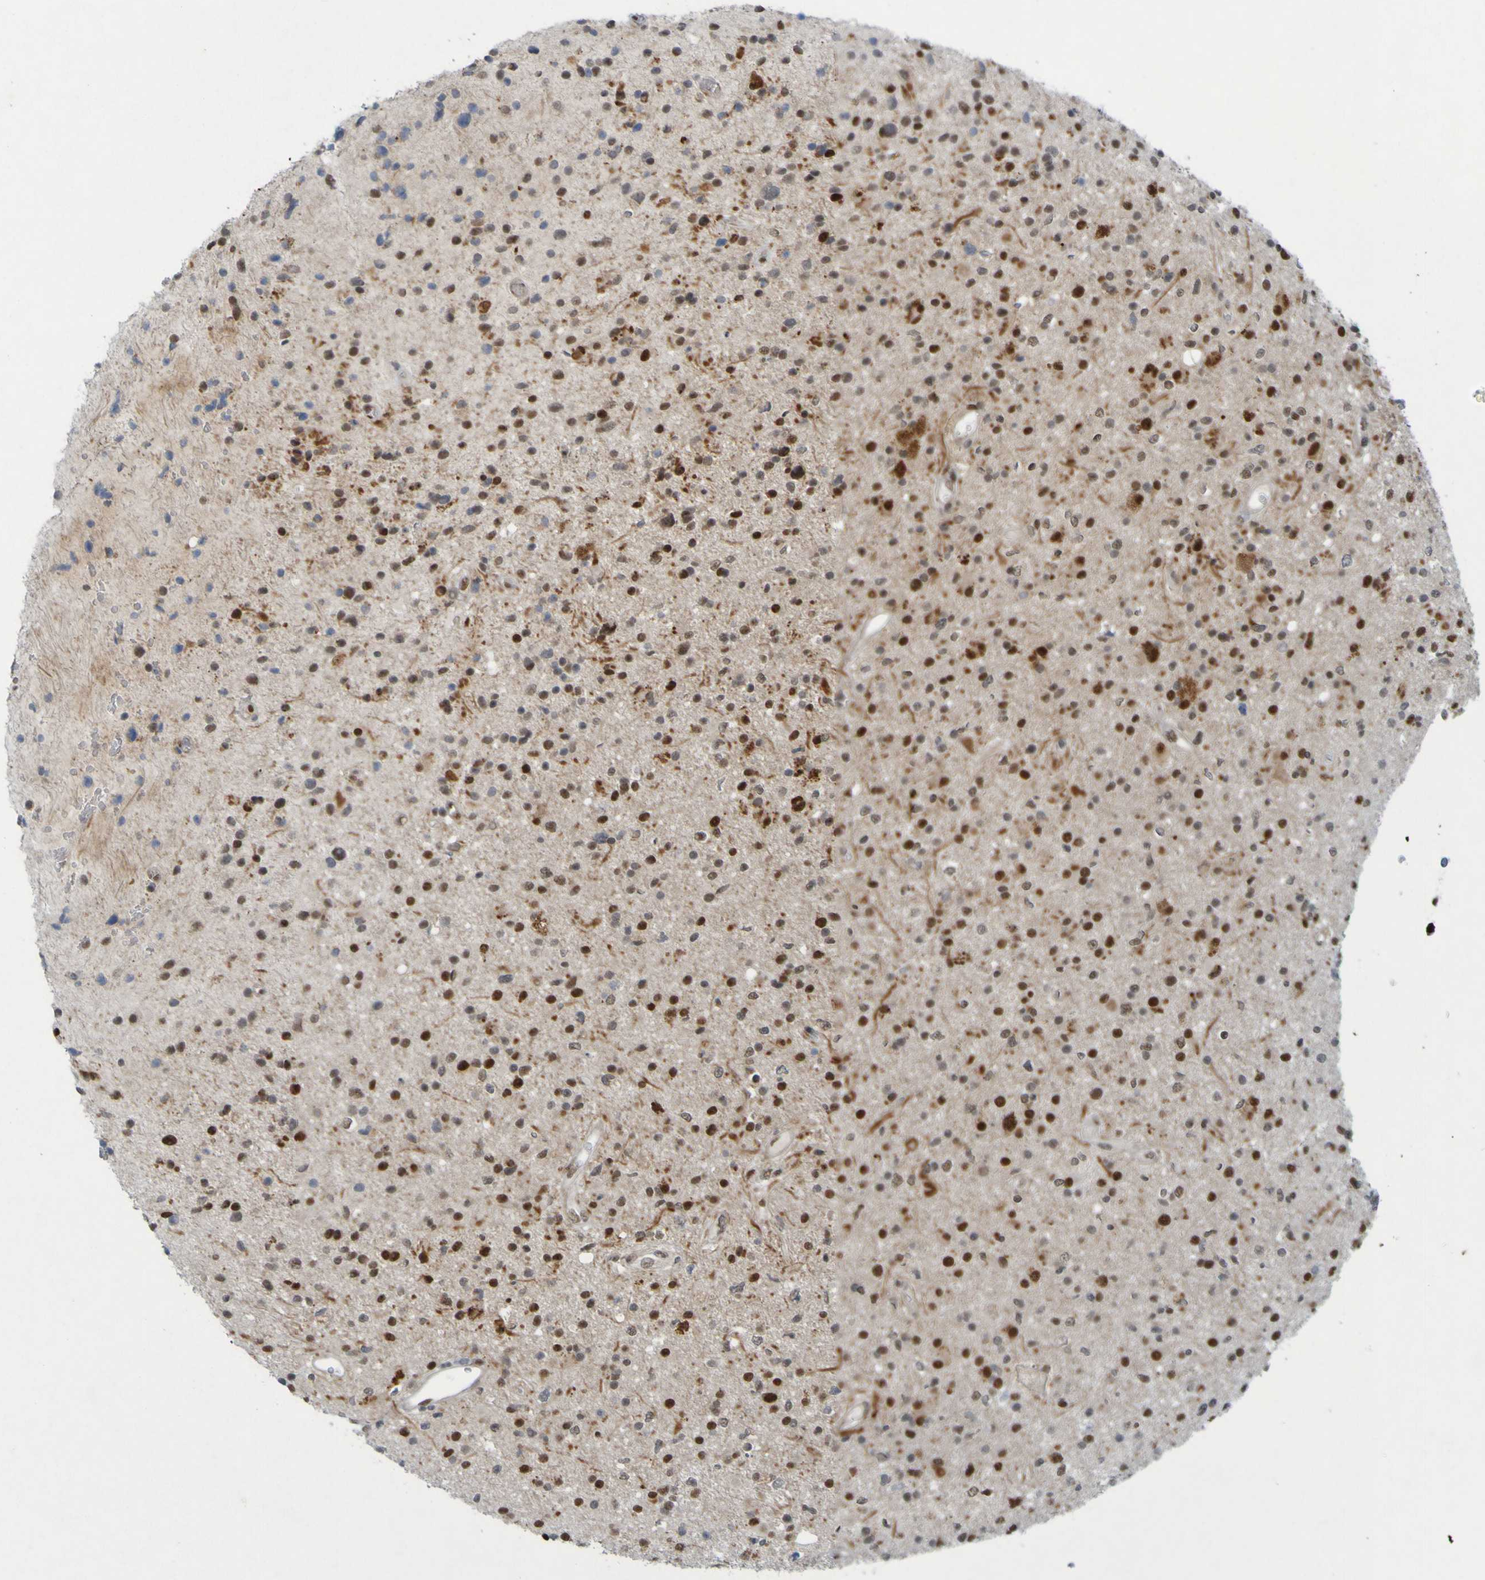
{"staining": {"intensity": "strong", "quantity": "25%-75%", "location": "nuclear"}, "tissue": "glioma", "cell_type": "Tumor cells", "image_type": "cancer", "snomed": [{"axis": "morphology", "description": "Glioma, malignant, High grade"}, {"axis": "topography", "description": "Brain"}], "caption": "The immunohistochemical stain shows strong nuclear expression in tumor cells of high-grade glioma (malignant) tissue. The protein is shown in brown color, while the nuclei are stained blue.", "gene": "MCPH1", "patient": {"sex": "male", "age": 33}}